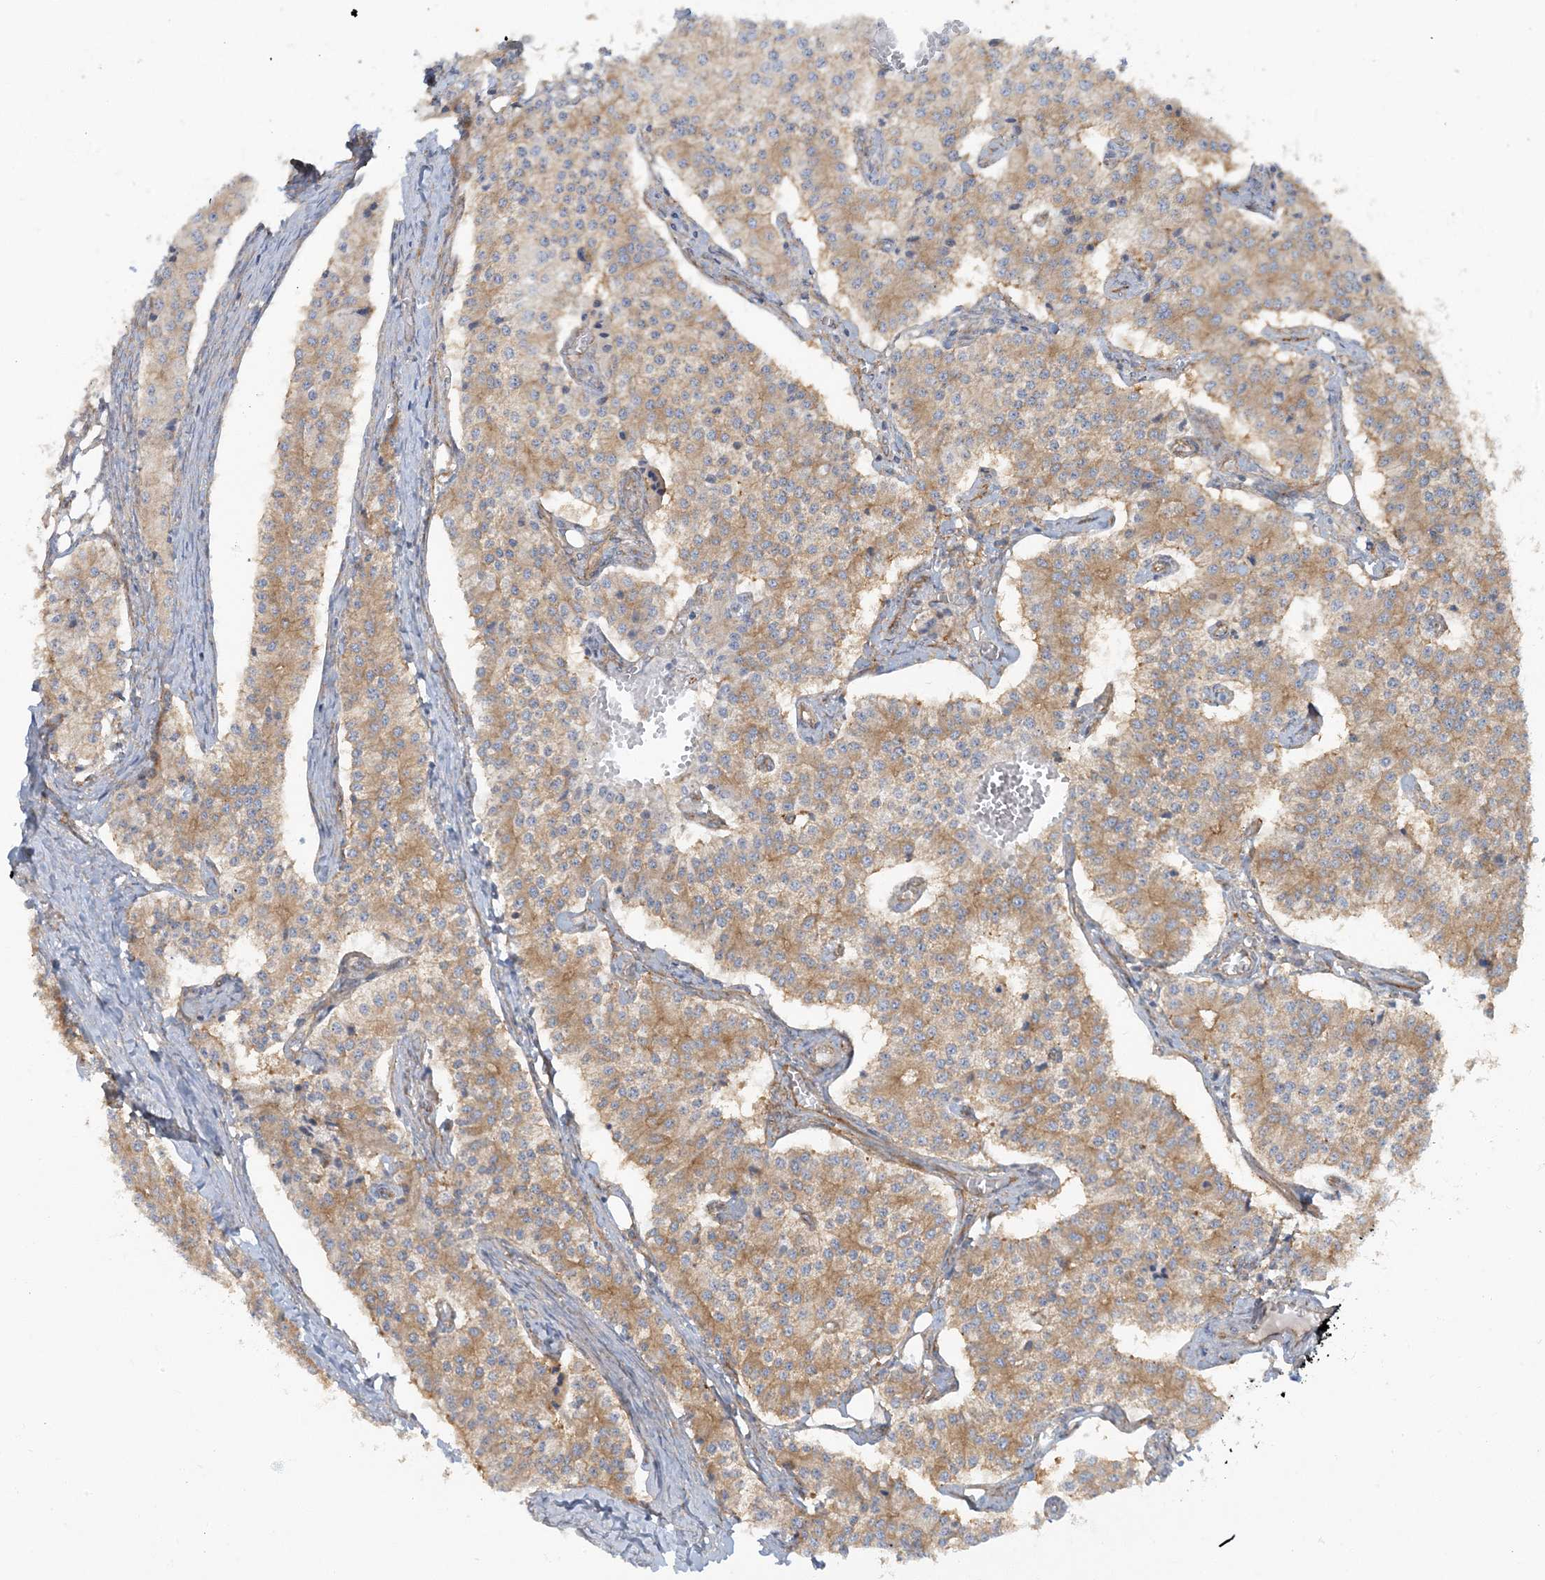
{"staining": {"intensity": "moderate", "quantity": ">75%", "location": "cytoplasmic/membranous"}, "tissue": "carcinoid", "cell_type": "Tumor cells", "image_type": "cancer", "snomed": [{"axis": "morphology", "description": "Carcinoid, malignant, NOS"}, {"axis": "topography", "description": "Colon"}], "caption": "Carcinoid (malignant) tissue displays moderate cytoplasmic/membranous expression in about >75% of tumor cells", "gene": "ATP23", "patient": {"sex": "female", "age": 52}}